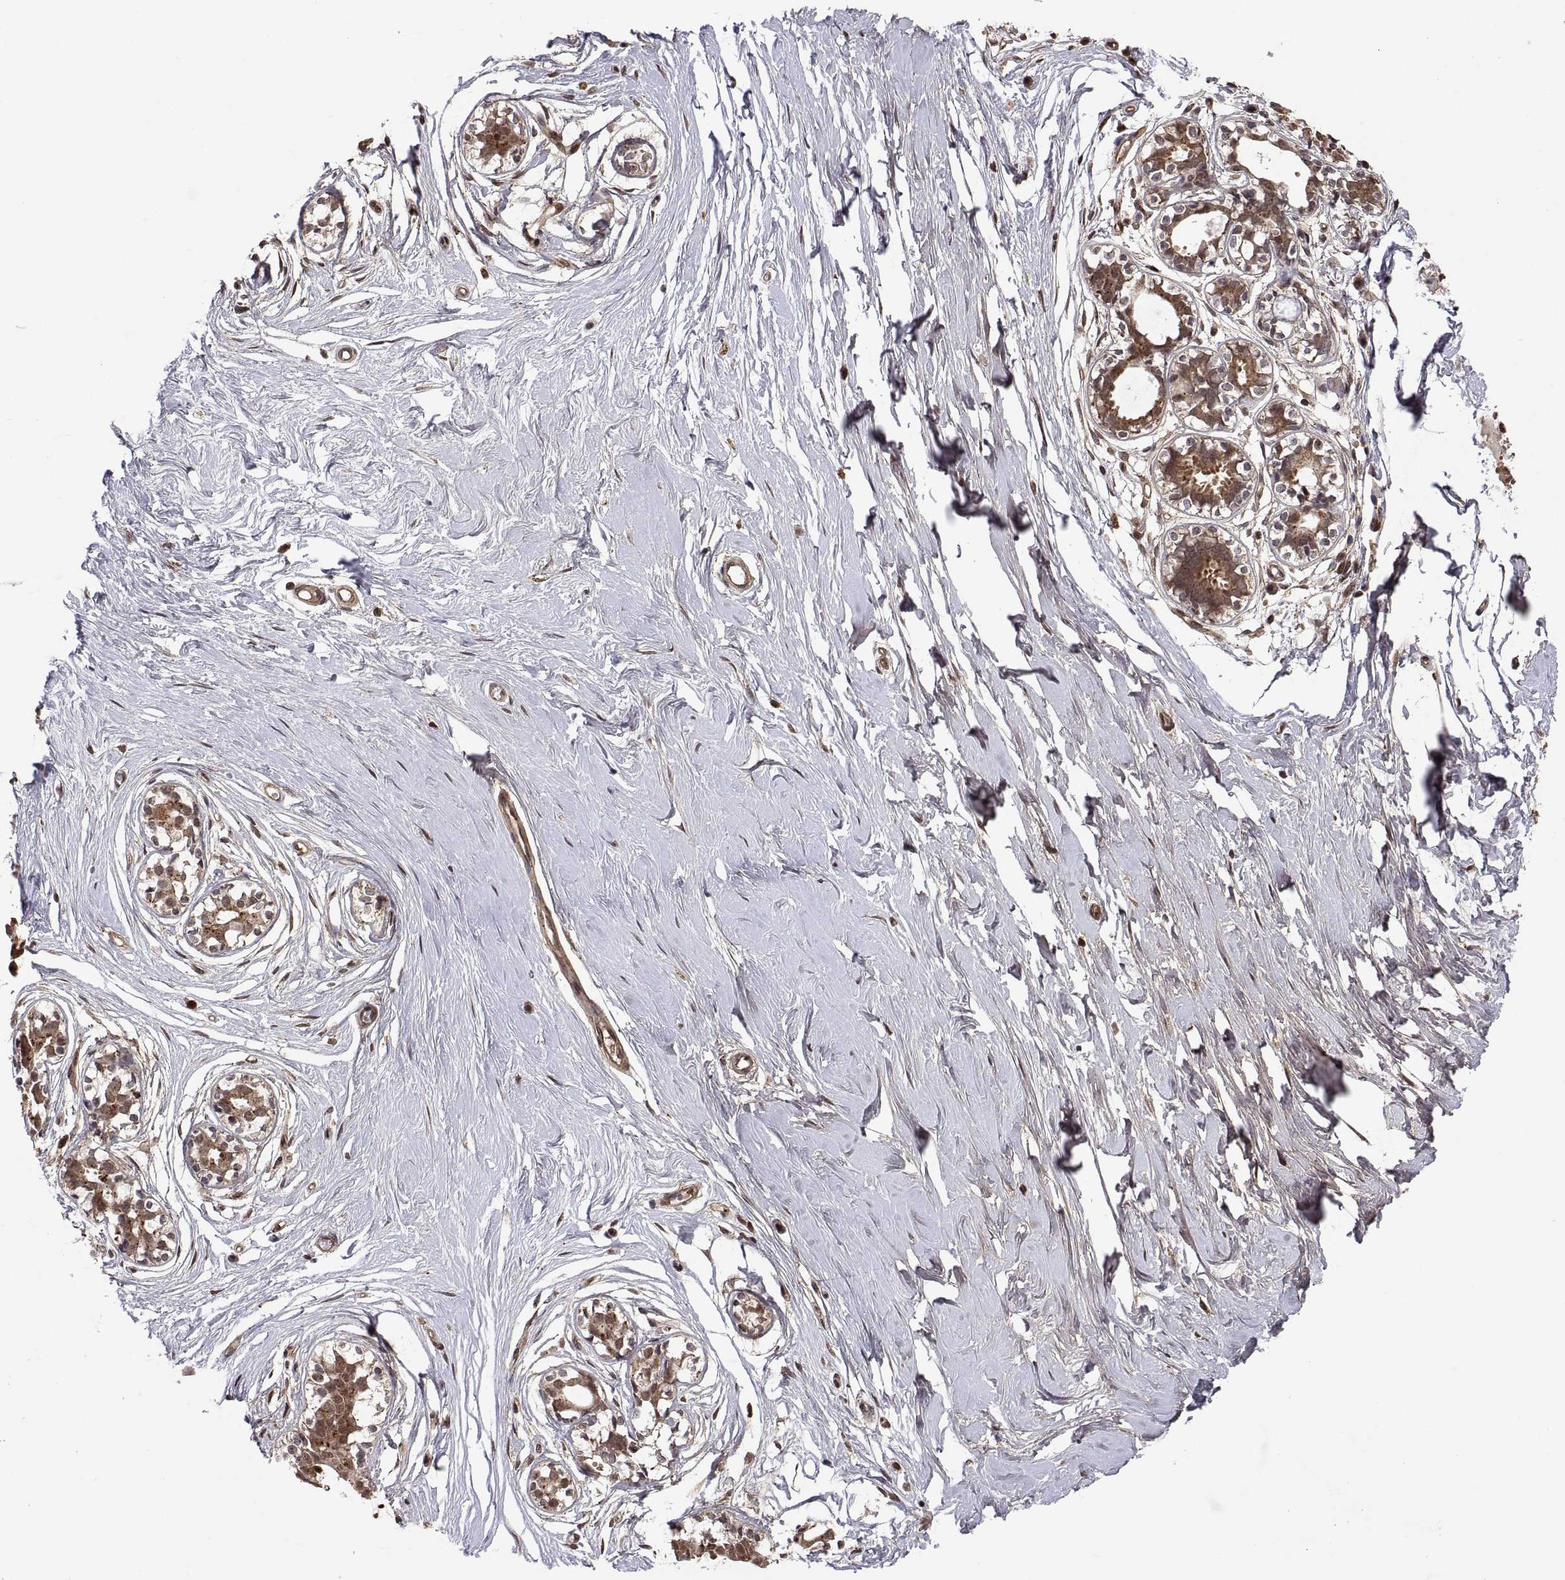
{"staining": {"intensity": "moderate", "quantity": "25%-75%", "location": "nuclear"}, "tissue": "breast", "cell_type": "Adipocytes", "image_type": "normal", "snomed": [{"axis": "morphology", "description": "Normal tissue, NOS"}, {"axis": "topography", "description": "Breast"}], "caption": "Immunohistochemistry histopathology image of benign breast: breast stained using IHC displays medium levels of moderate protein expression localized specifically in the nuclear of adipocytes, appearing as a nuclear brown color.", "gene": "ZNRF2", "patient": {"sex": "female", "age": 49}}